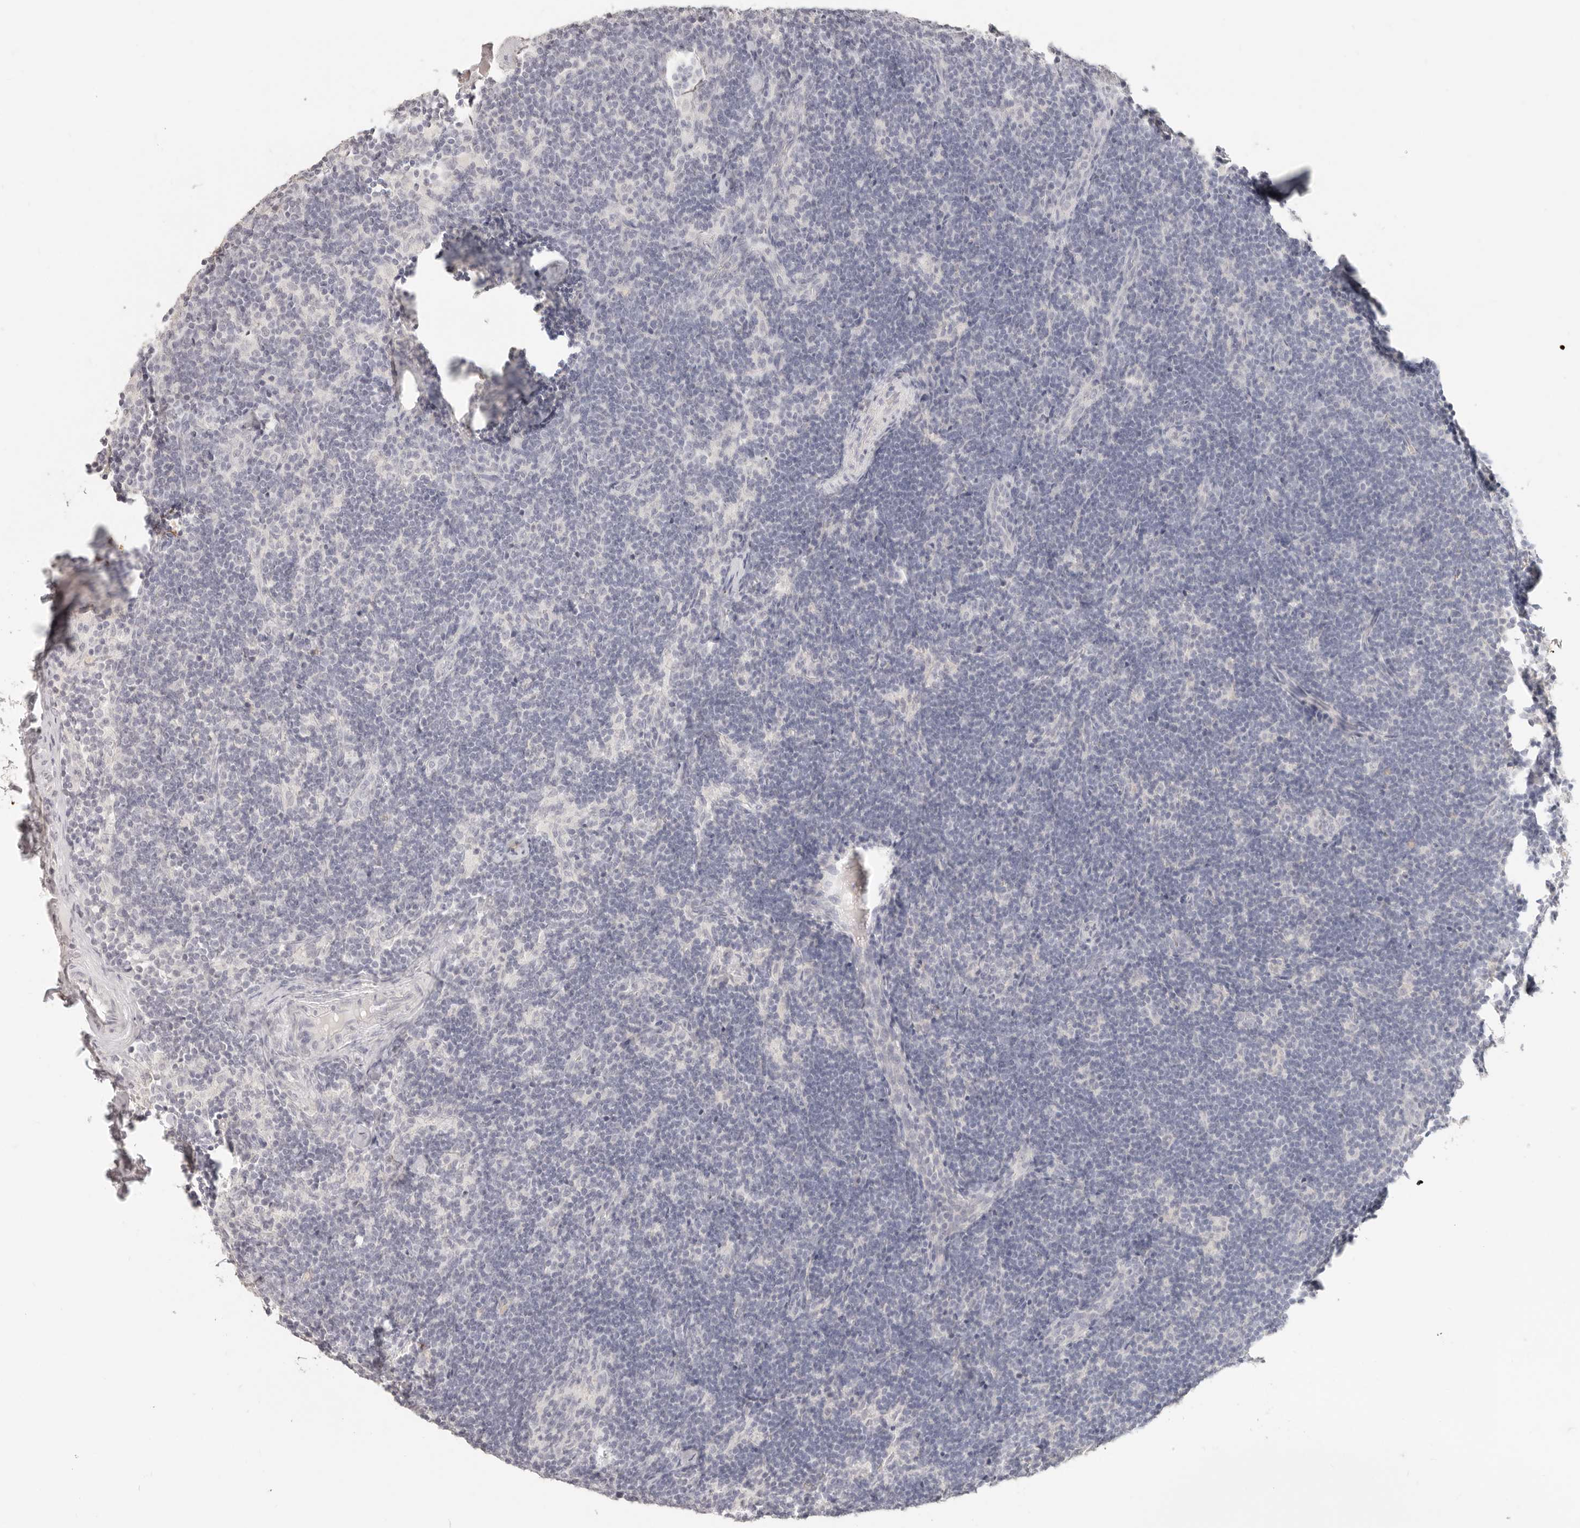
{"staining": {"intensity": "negative", "quantity": "none", "location": "none"}, "tissue": "lymph node", "cell_type": "Germinal center cells", "image_type": "normal", "snomed": [{"axis": "morphology", "description": "Normal tissue, NOS"}, {"axis": "topography", "description": "Lymph node"}], "caption": "Protein analysis of unremarkable lymph node reveals no significant positivity in germinal center cells. (DAB IHC with hematoxylin counter stain).", "gene": "EPCAM", "patient": {"sex": "female", "age": 22}}